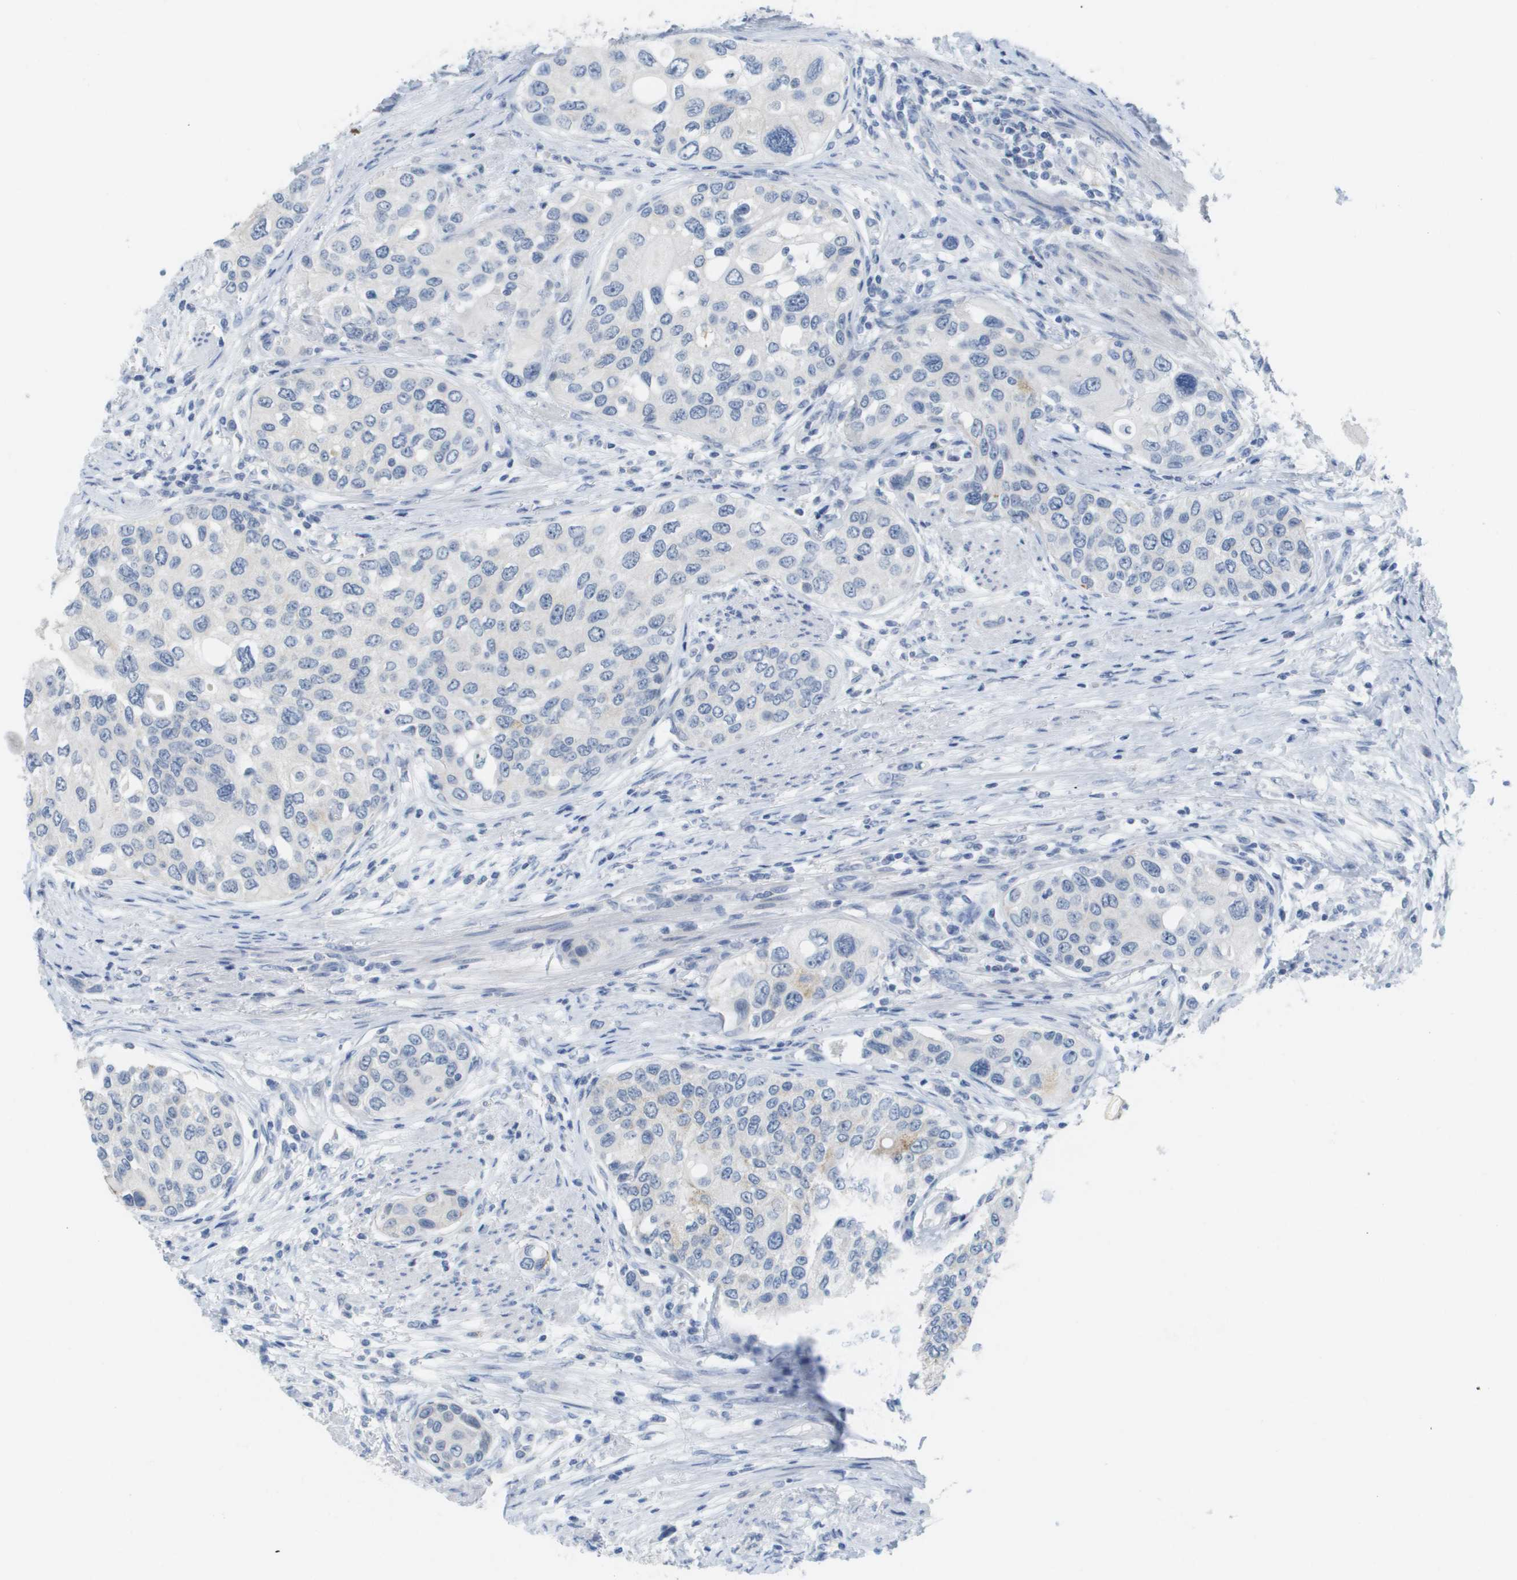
{"staining": {"intensity": "moderate", "quantity": "<25%", "location": "cytoplasmic/membranous"}, "tissue": "urothelial cancer", "cell_type": "Tumor cells", "image_type": "cancer", "snomed": [{"axis": "morphology", "description": "Urothelial carcinoma, High grade"}, {"axis": "topography", "description": "Urinary bladder"}], "caption": "DAB immunohistochemical staining of human urothelial cancer demonstrates moderate cytoplasmic/membranous protein expression in about <25% of tumor cells.", "gene": "PDE4A", "patient": {"sex": "female", "age": 56}}